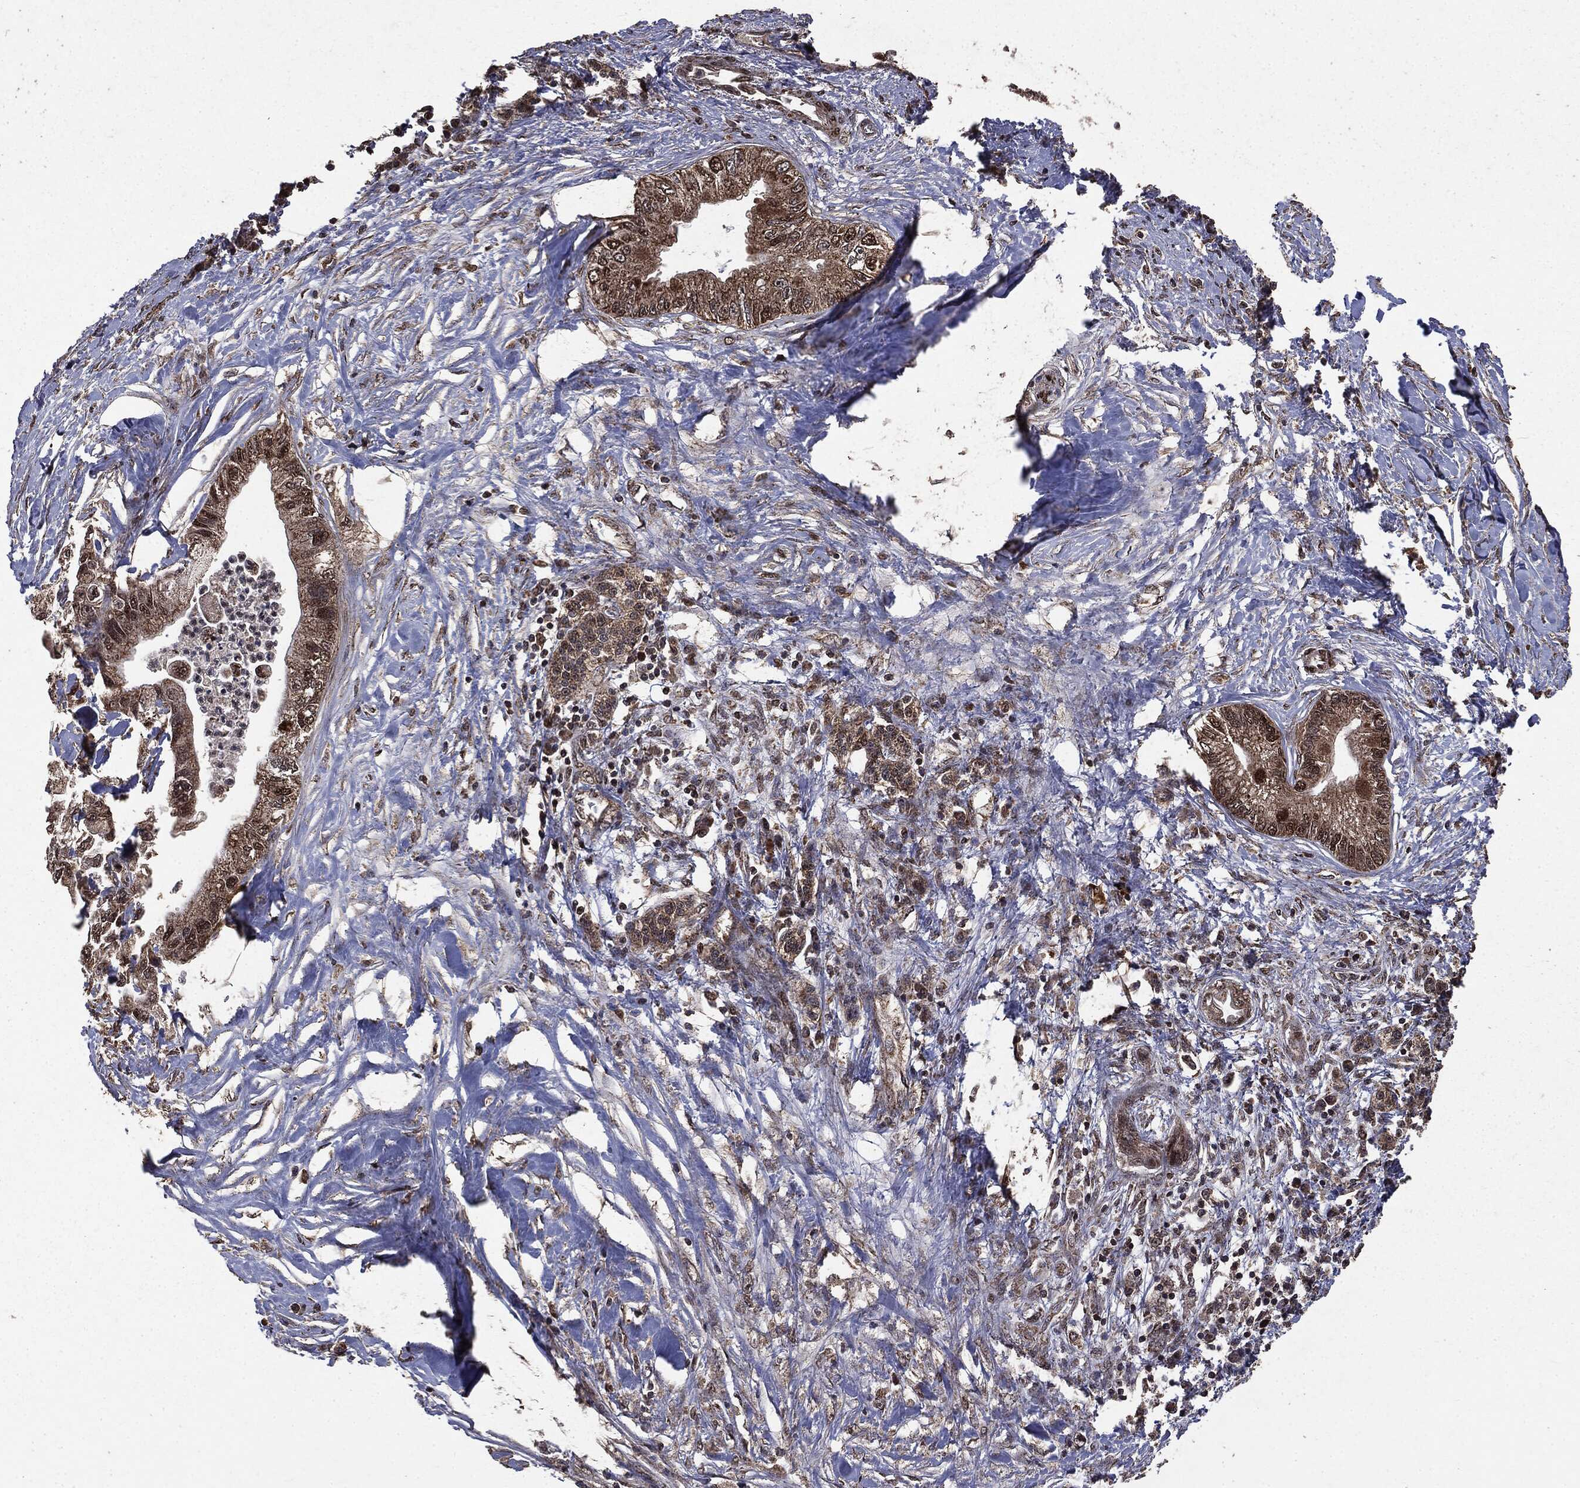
{"staining": {"intensity": "strong", "quantity": "<25%", "location": "nuclear"}, "tissue": "pancreatic cancer", "cell_type": "Tumor cells", "image_type": "cancer", "snomed": [{"axis": "morphology", "description": "Adenocarcinoma, NOS"}, {"axis": "topography", "description": "Pancreas"}], "caption": "Immunohistochemical staining of adenocarcinoma (pancreatic) displays medium levels of strong nuclear protein staining in about <25% of tumor cells.", "gene": "PPP6R2", "patient": {"sex": "male", "age": 61}}